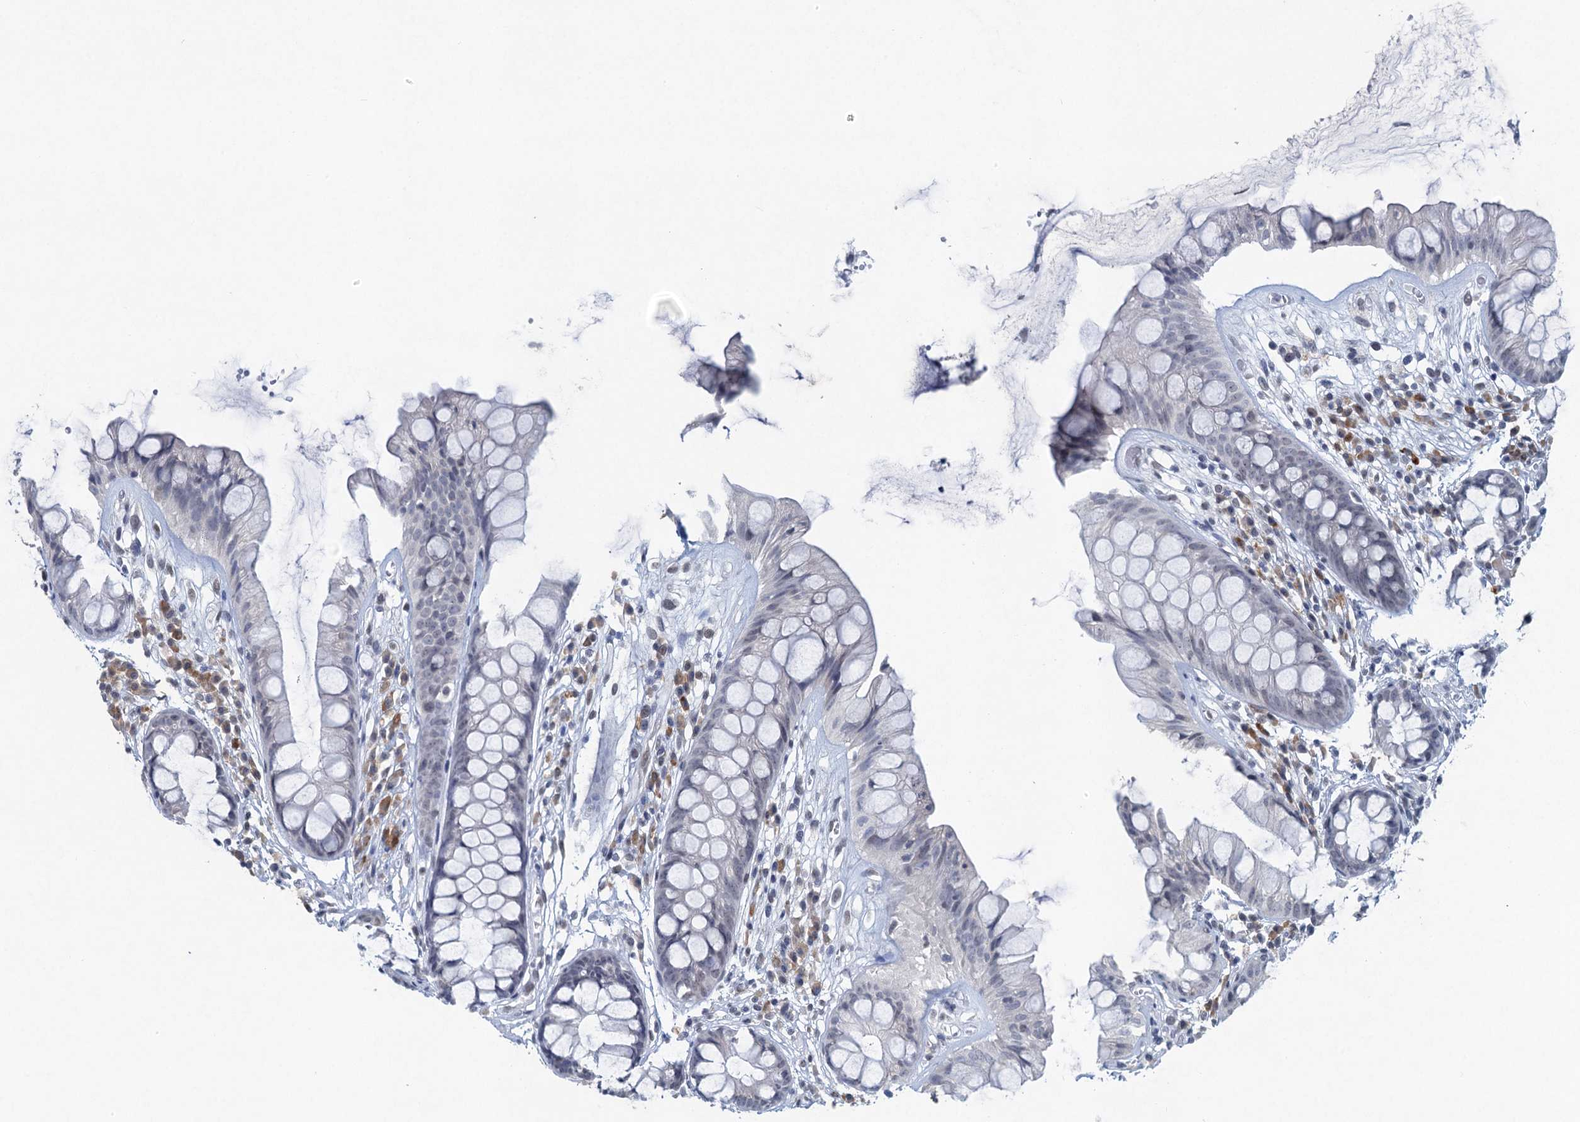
{"staining": {"intensity": "weak", "quantity": "<25%", "location": "nuclear"}, "tissue": "rectum", "cell_type": "Glandular cells", "image_type": "normal", "snomed": [{"axis": "morphology", "description": "Normal tissue, NOS"}, {"axis": "topography", "description": "Rectum"}], "caption": "Glandular cells are negative for protein expression in benign human rectum. (DAB immunohistochemistry visualized using brightfield microscopy, high magnification).", "gene": "ENSG00000230707", "patient": {"sex": "male", "age": 74}}